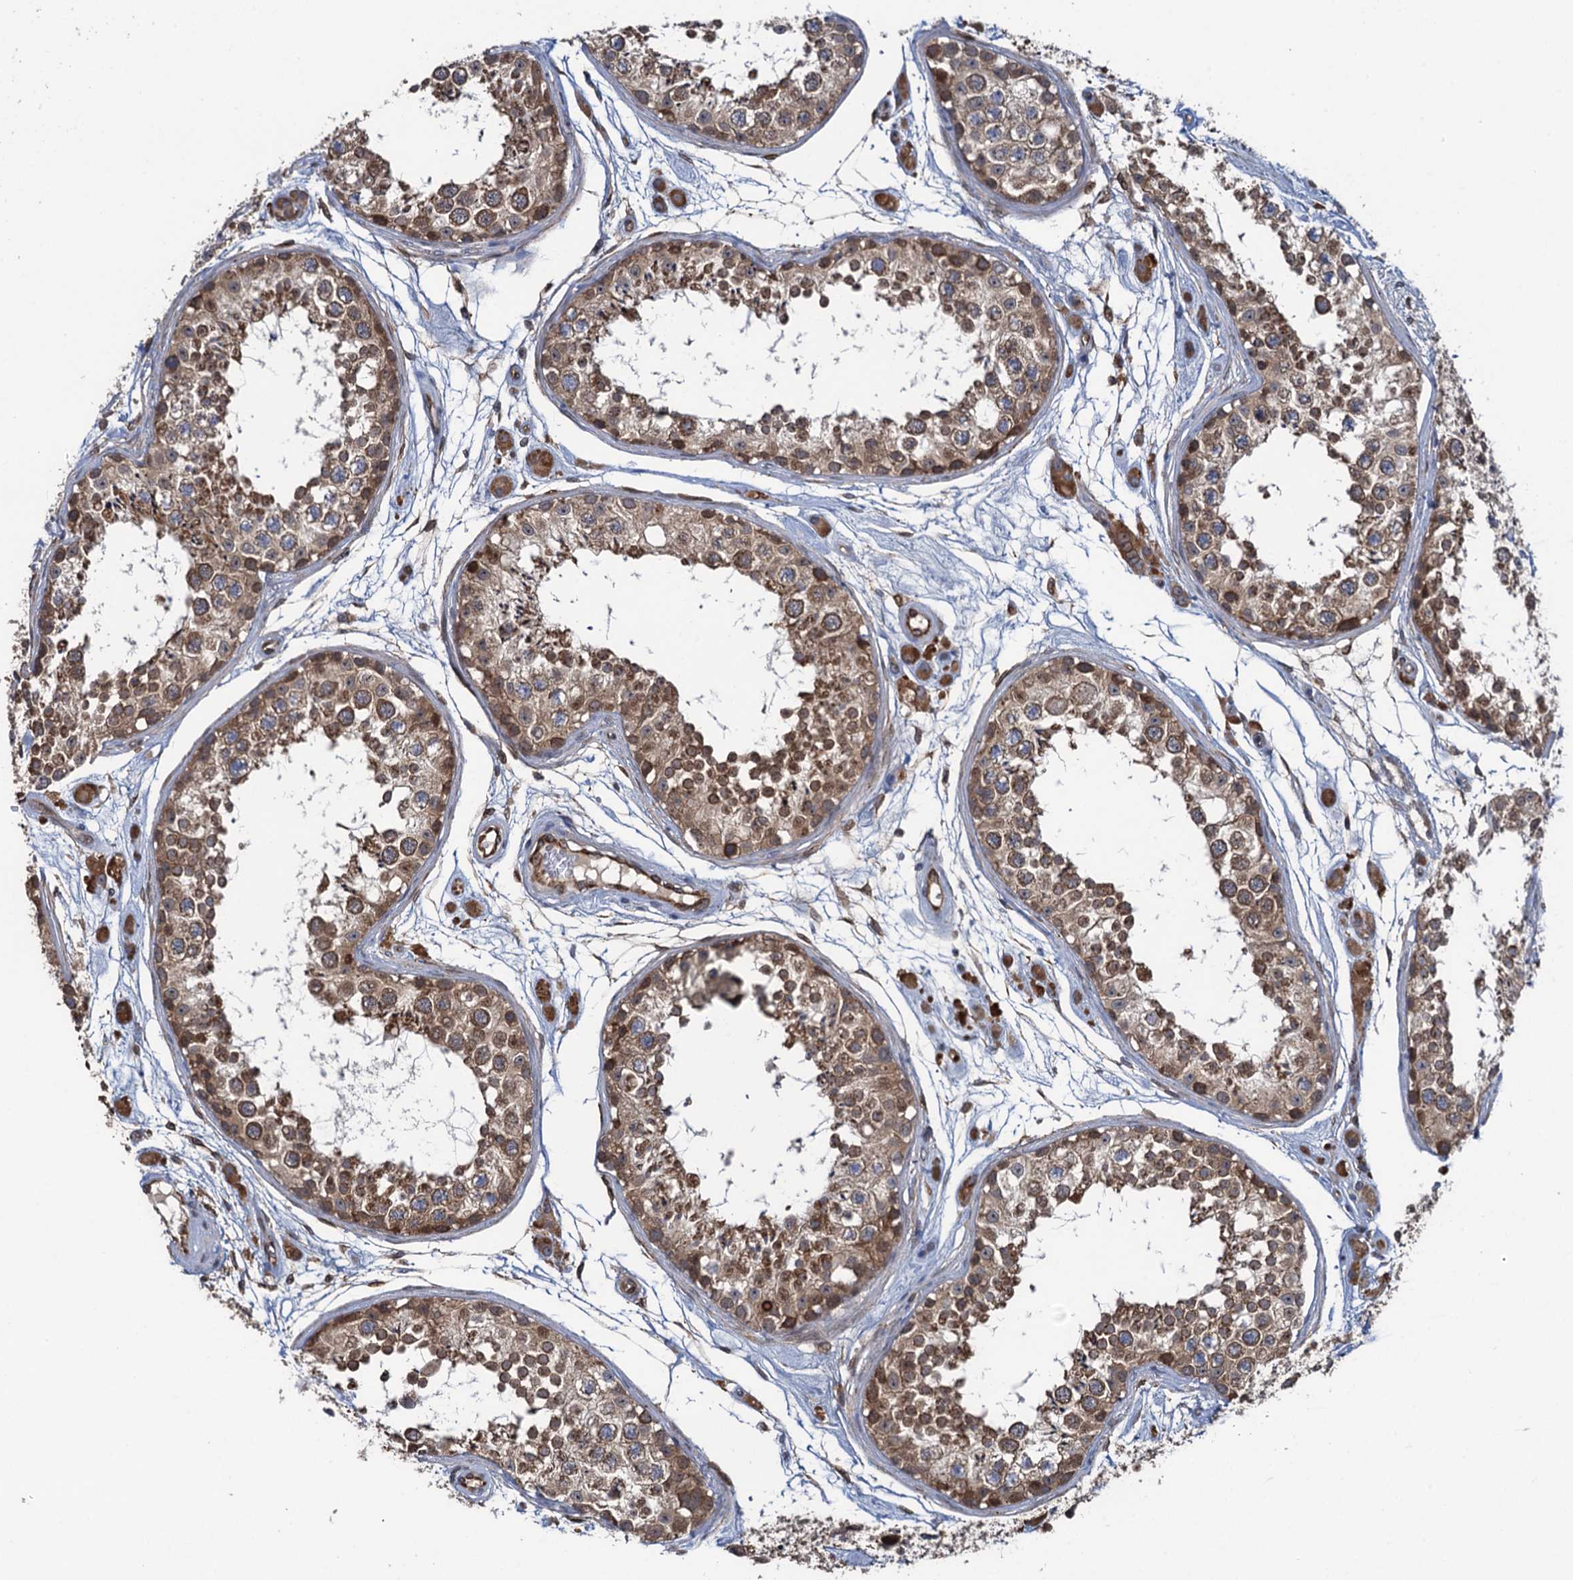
{"staining": {"intensity": "moderate", "quantity": ">75%", "location": "cytoplasmic/membranous"}, "tissue": "testis", "cell_type": "Cells in seminiferous ducts", "image_type": "normal", "snomed": [{"axis": "morphology", "description": "Normal tissue, NOS"}, {"axis": "topography", "description": "Testis"}], "caption": "Protein staining of unremarkable testis displays moderate cytoplasmic/membranous staining in approximately >75% of cells in seminiferous ducts.", "gene": "EVX2", "patient": {"sex": "male", "age": 25}}